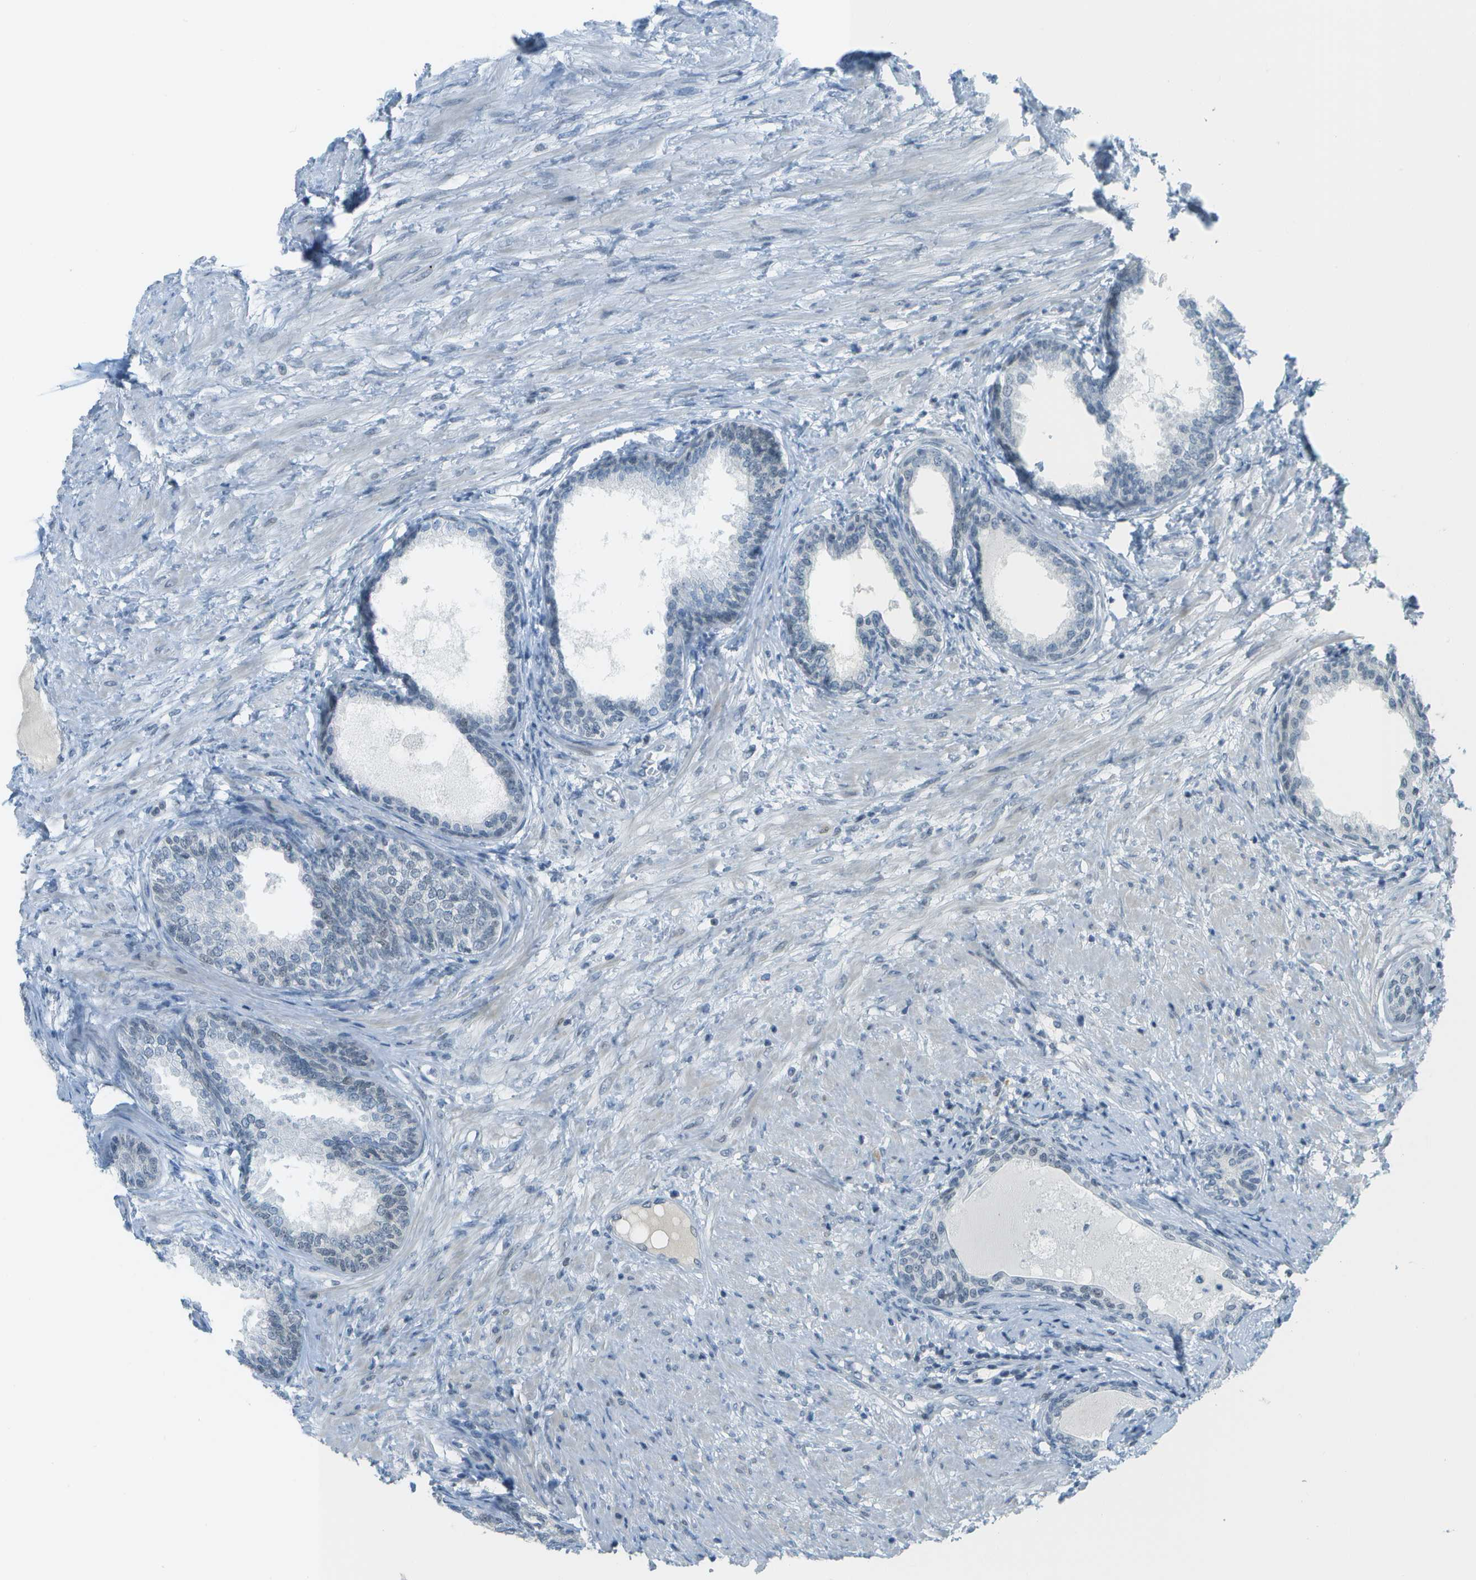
{"staining": {"intensity": "negative", "quantity": "none", "location": "none"}, "tissue": "prostate", "cell_type": "Glandular cells", "image_type": "normal", "snomed": [{"axis": "morphology", "description": "Normal tissue, NOS"}, {"axis": "topography", "description": "Prostate"}], "caption": "DAB (3,3'-diaminobenzidine) immunohistochemical staining of normal human prostate demonstrates no significant expression in glandular cells. (Brightfield microscopy of DAB immunohistochemistry at high magnification).", "gene": "NEK11", "patient": {"sex": "male", "age": 76}}